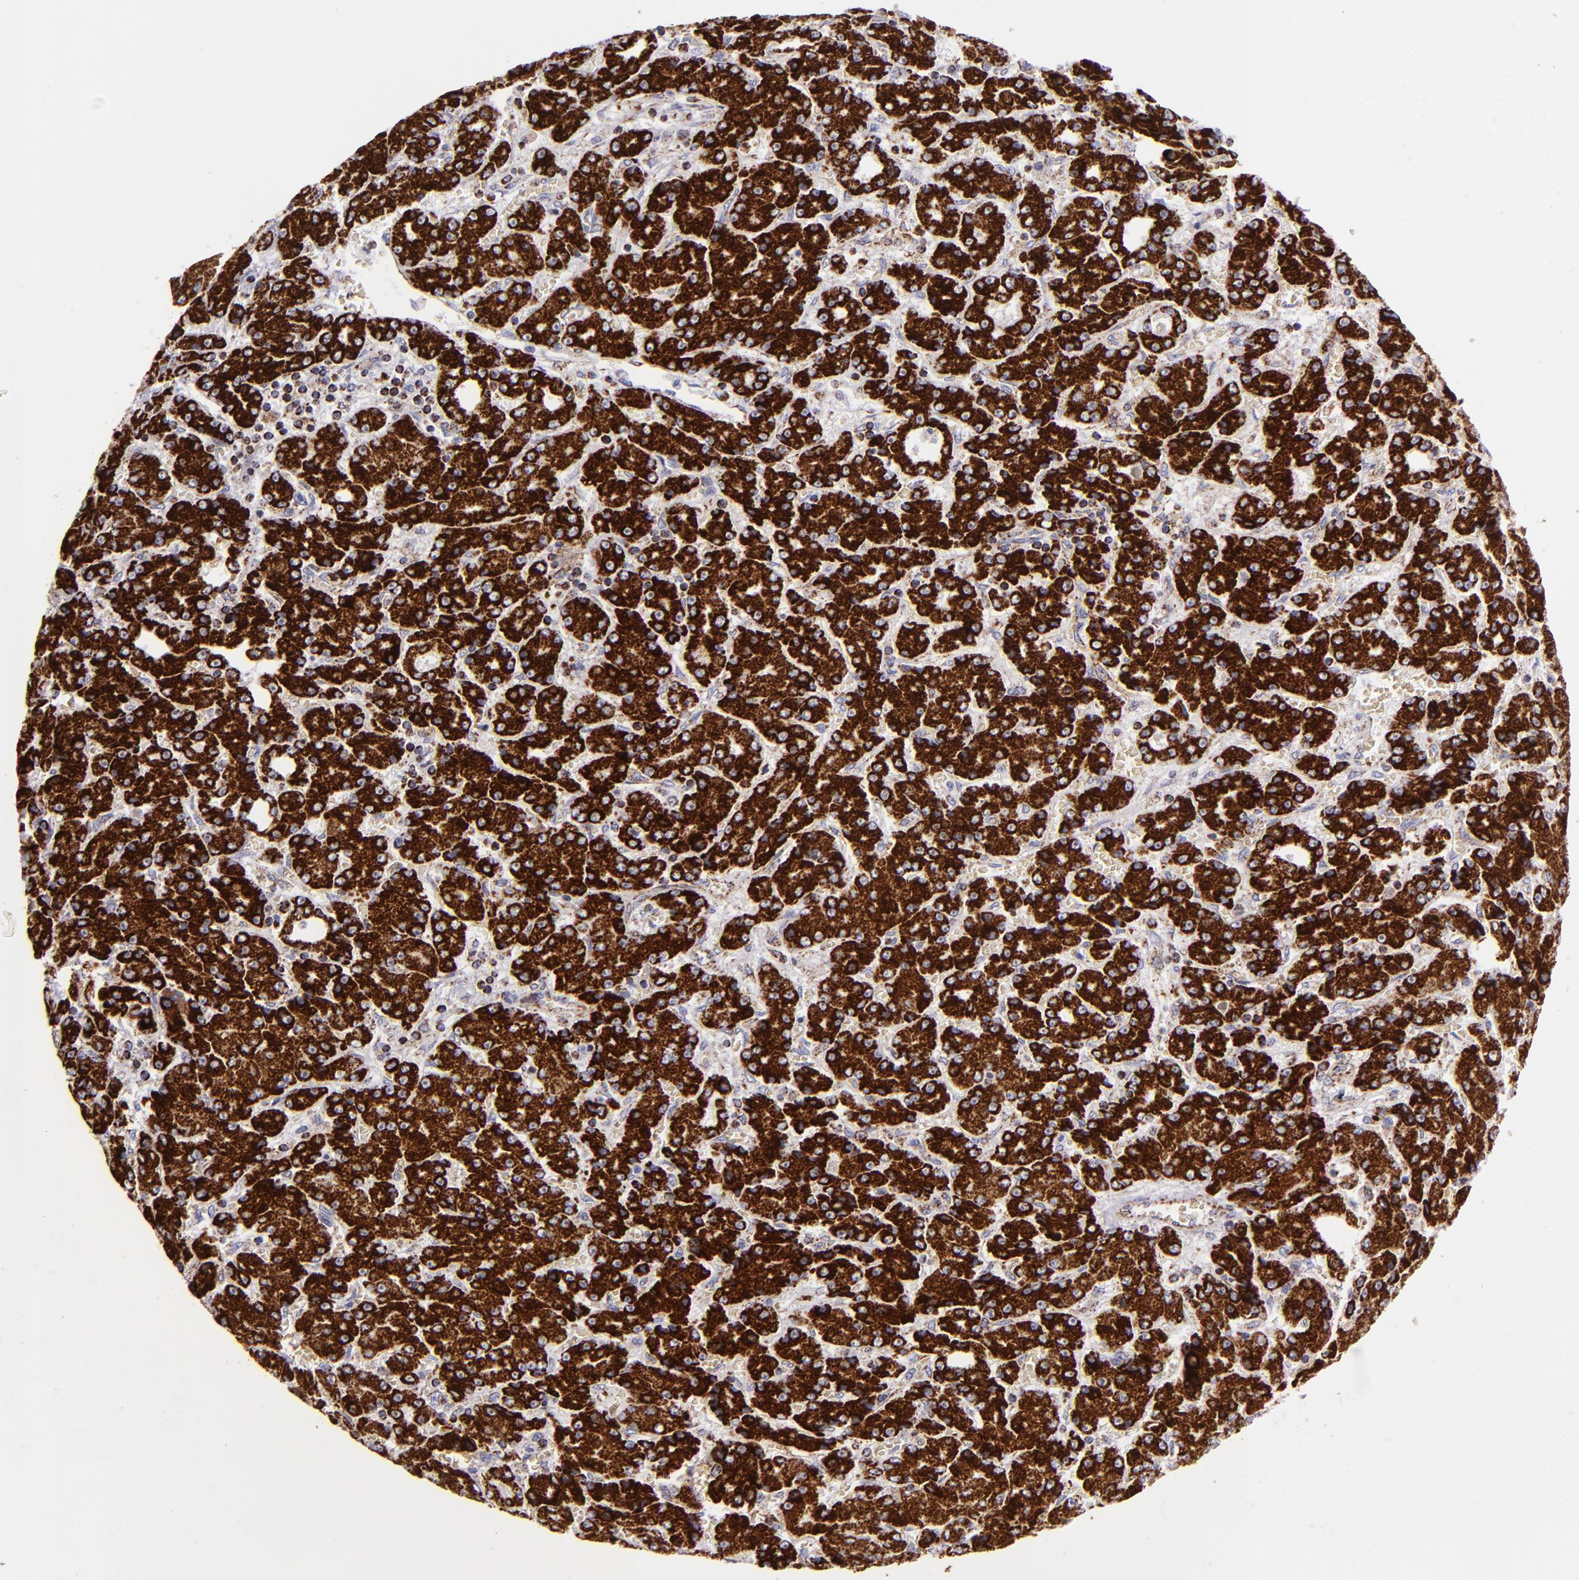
{"staining": {"intensity": "strong", "quantity": ">75%", "location": "cytoplasmic/membranous"}, "tissue": "liver cancer", "cell_type": "Tumor cells", "image_type": "cancer", "snomed": [{"axis": "morphology", "description": "Carcinoma, Hepatocellular, NOS"}, {"axis": "topography", "description": "Liver"}], "caption": "A micrograph of human liver cancer (hepatocellular carcinoma) stained for a protein shows strong cytoplasmic/membranous brown staining in tumor cells. The protein is stained brown, and the nuclei are stained in blue (DAB (3,3'-diaminobenzidine) IHC with brightfield microscopy, high magnification).", "gene": "HSPD1", "patient": {"sex": "male", "age": 69}}